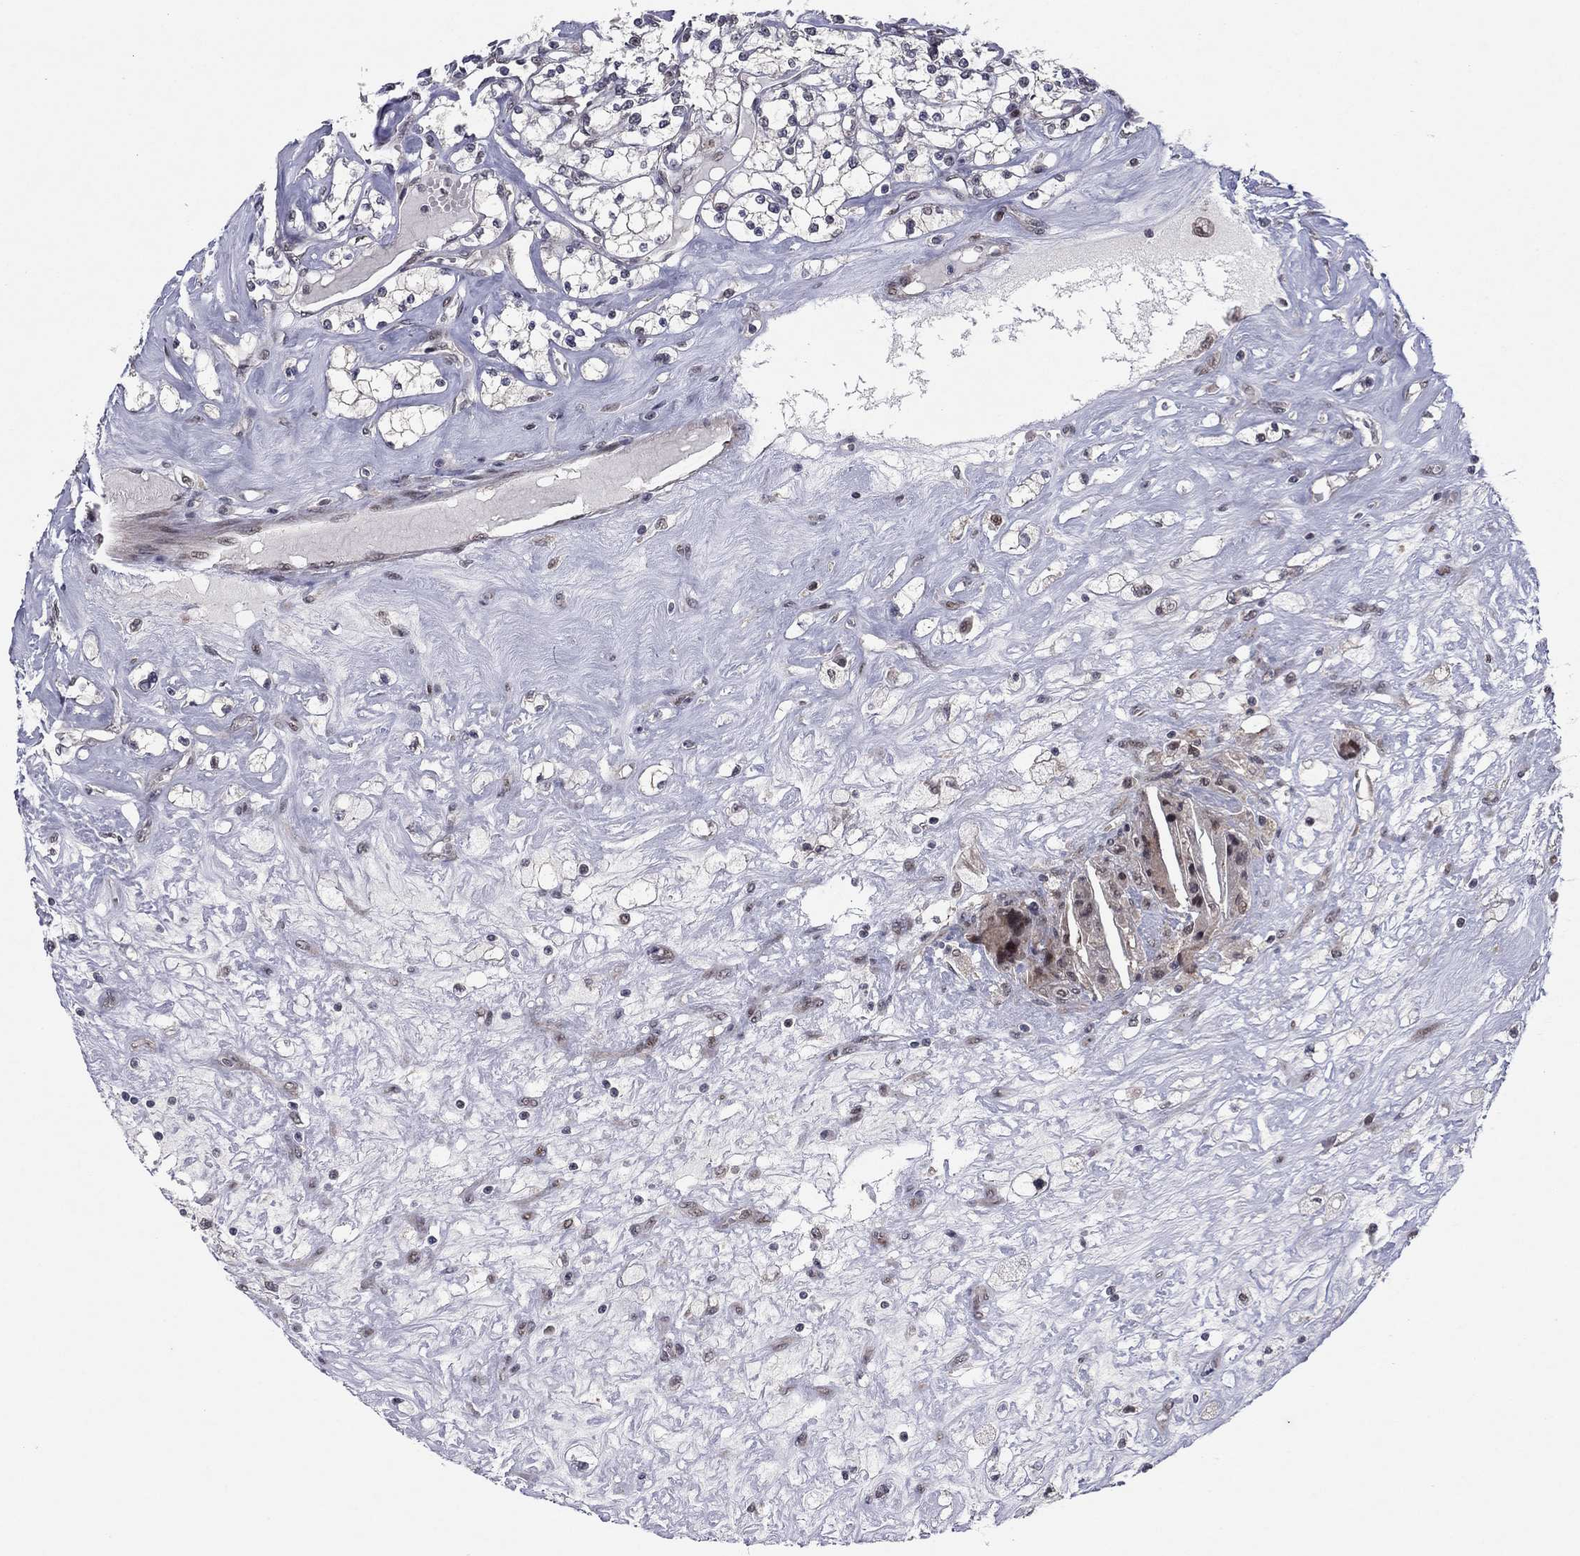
{"staining": {"intensity": "negative", "quantity": "none", "location": "none"}, "tissue": "renal cancer", "cell_type": "Tumor cells", "image_type": "cancer", "snomed": [{"axis": "morphology", "description": "Adenocarcinoma, NOS"}, {"axis": "topography", "description": "Kidney"}], "caption": "This is an IHC image of renal cancer. There is no expression in tumor cells.", "gene": "PSMC1", "patient": {"sex": "male", "age": 67}}